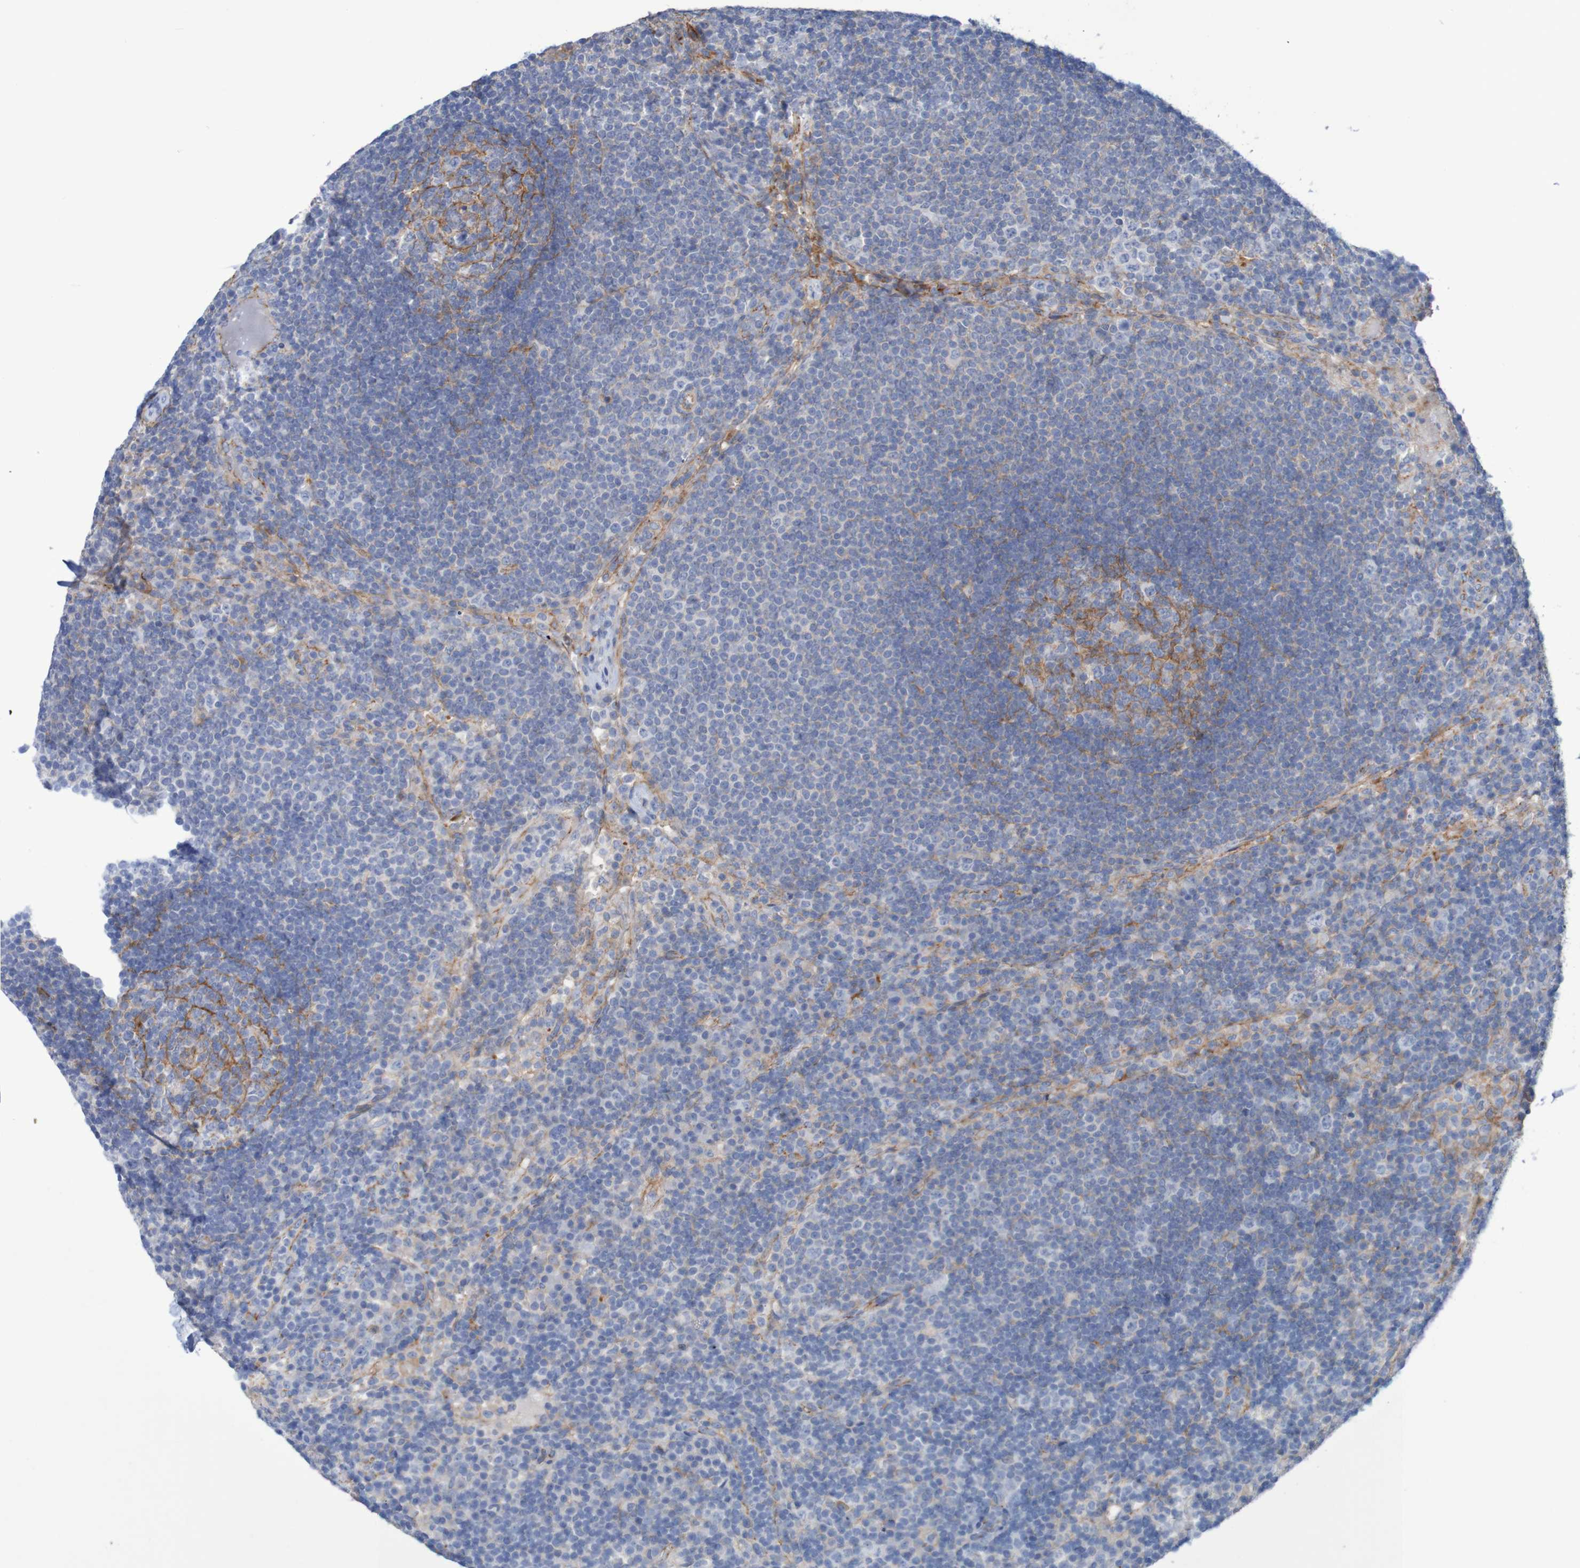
{"staining": {"intensity": "moderate", "quantity": "25%-75%", "location": "cytoplasmic/membranous"}, "tissue": "lymph node", "cell_type": "Germinal center cells", "image_type": "normal", "snomed": [{"axis": "morphology", "description": "Normal tissue, NOS"}, {"axis": "topography", "description": "Lymph node"}], "caption": "Immunohistochemical staining of normal lymph node reveals medium levels of moderate cytoplasmic/membranous positivity in about 25%-75% of germinal center cells. The protein of interest is shown in brown color, while the nuclei are stained blue.", "gene": "NECTIN2", "patient": {"sex": "female", "age": 53}}